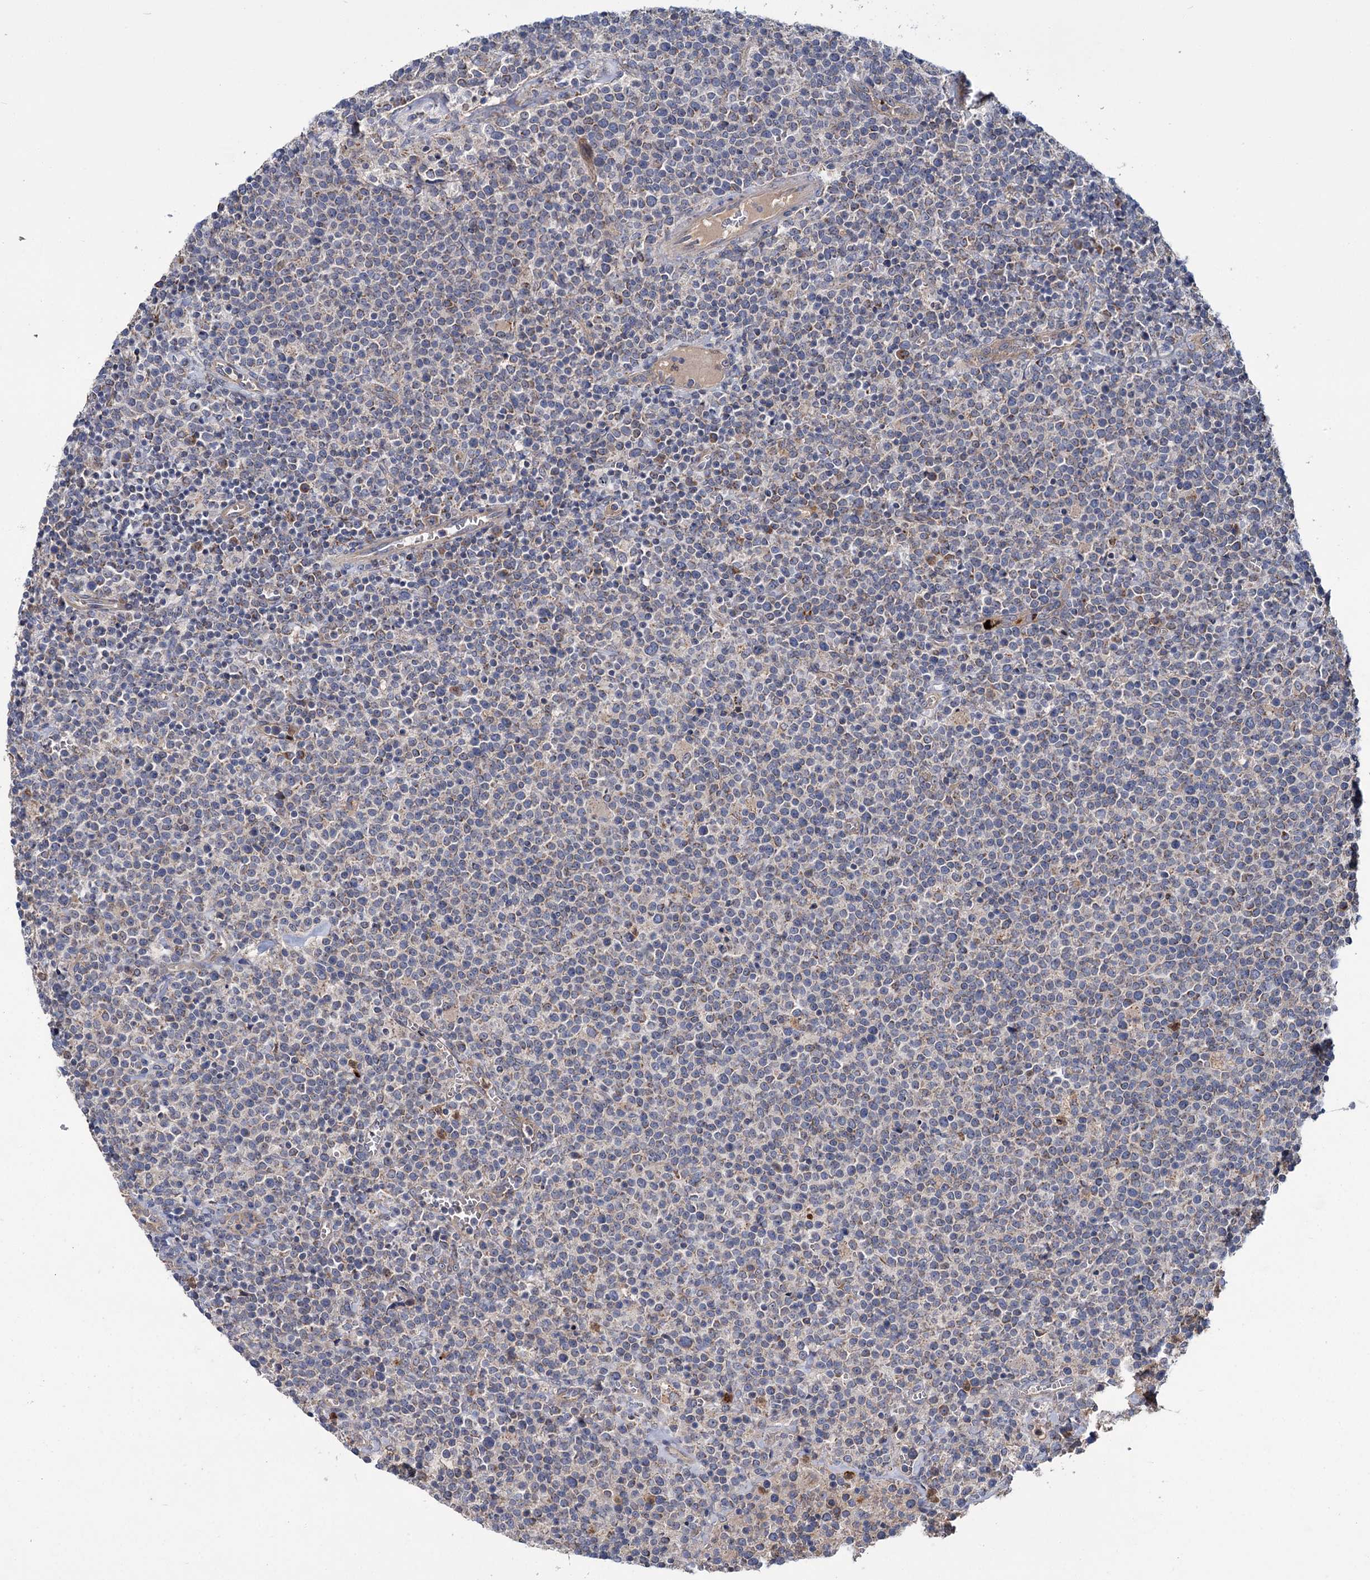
{"staining": {"intensity": "negative", "quantity": "none", "location": "none"}, "tissue": "lymphoma", "cell_type": "Tumor cells", "image_type": "cancer", "snomed": [{"axis": "morphology", "description": "Malignant lymphoma, non-Hodgkin's type, High grade"}, {"axis": "topography", "description": "Lymph node"}], "caption": "Tumor cells show no significant protein staining in lymphoma. (Brightfield microscopy of DAB immunohistochemistry at high magnification).", "gene": "DYNC2H1", "patient": {"sex": "male", "age": 61}}